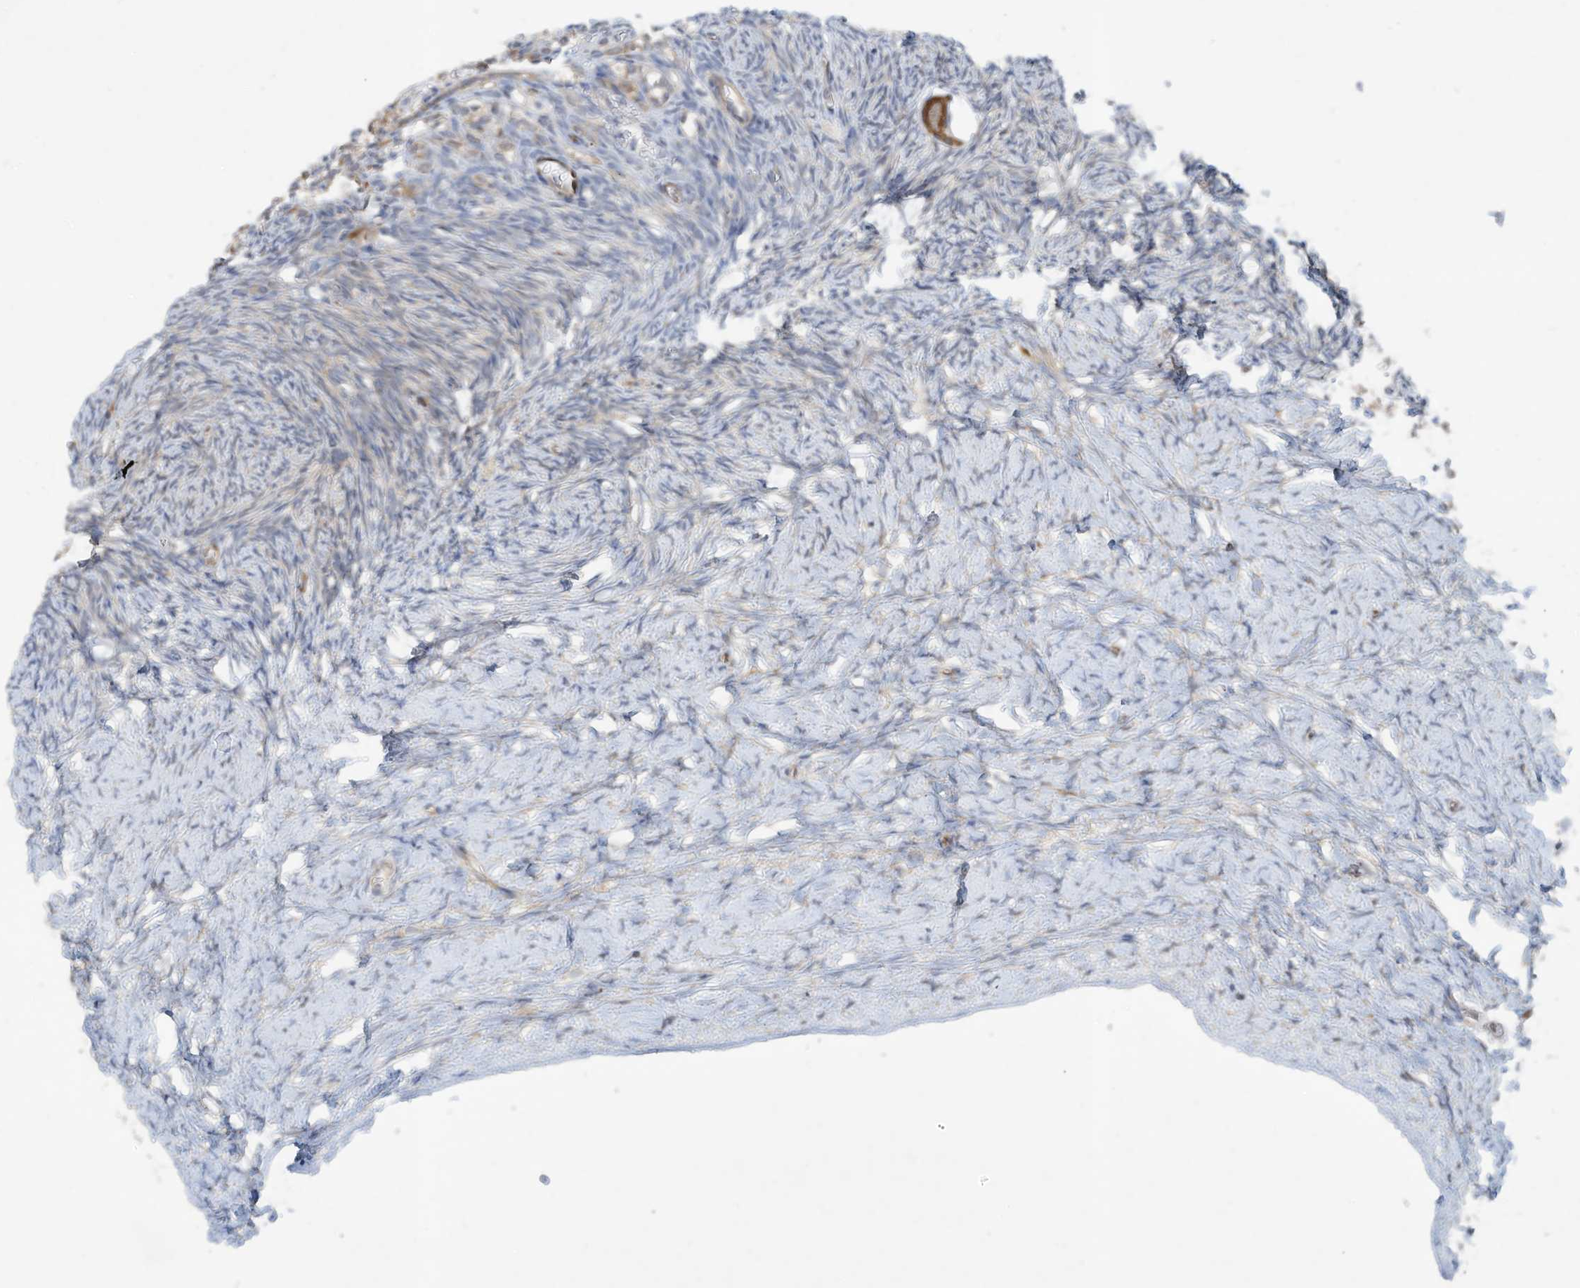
{"staining": {"intensity": "moderate", "quantity": ">75%", "location": "cytoplasmic/membranous"}, "tissue": "ovary", "cell_type": "Follicle cells", "image_type": "normal", "snomed": [{"axis": "morphology", "description": "Normal tissue, NOS"}, {"axis": "morphology", "description": "Developmental malformation"}, {"axis": "topography", "description": "Ovary"}], "caption": "A high-resolution photomicrograph shows IHC staining of unremarkable ovary, which exhibits moderate cytoplasmic/membranous expression in about >75% of follicle cells. (DAB (3,3'-diaminobenzidine) = brown stain, brightfield microscopy at high magnification).", "gene": "USE1", "patient": {"sex": "female", "age": 39}}